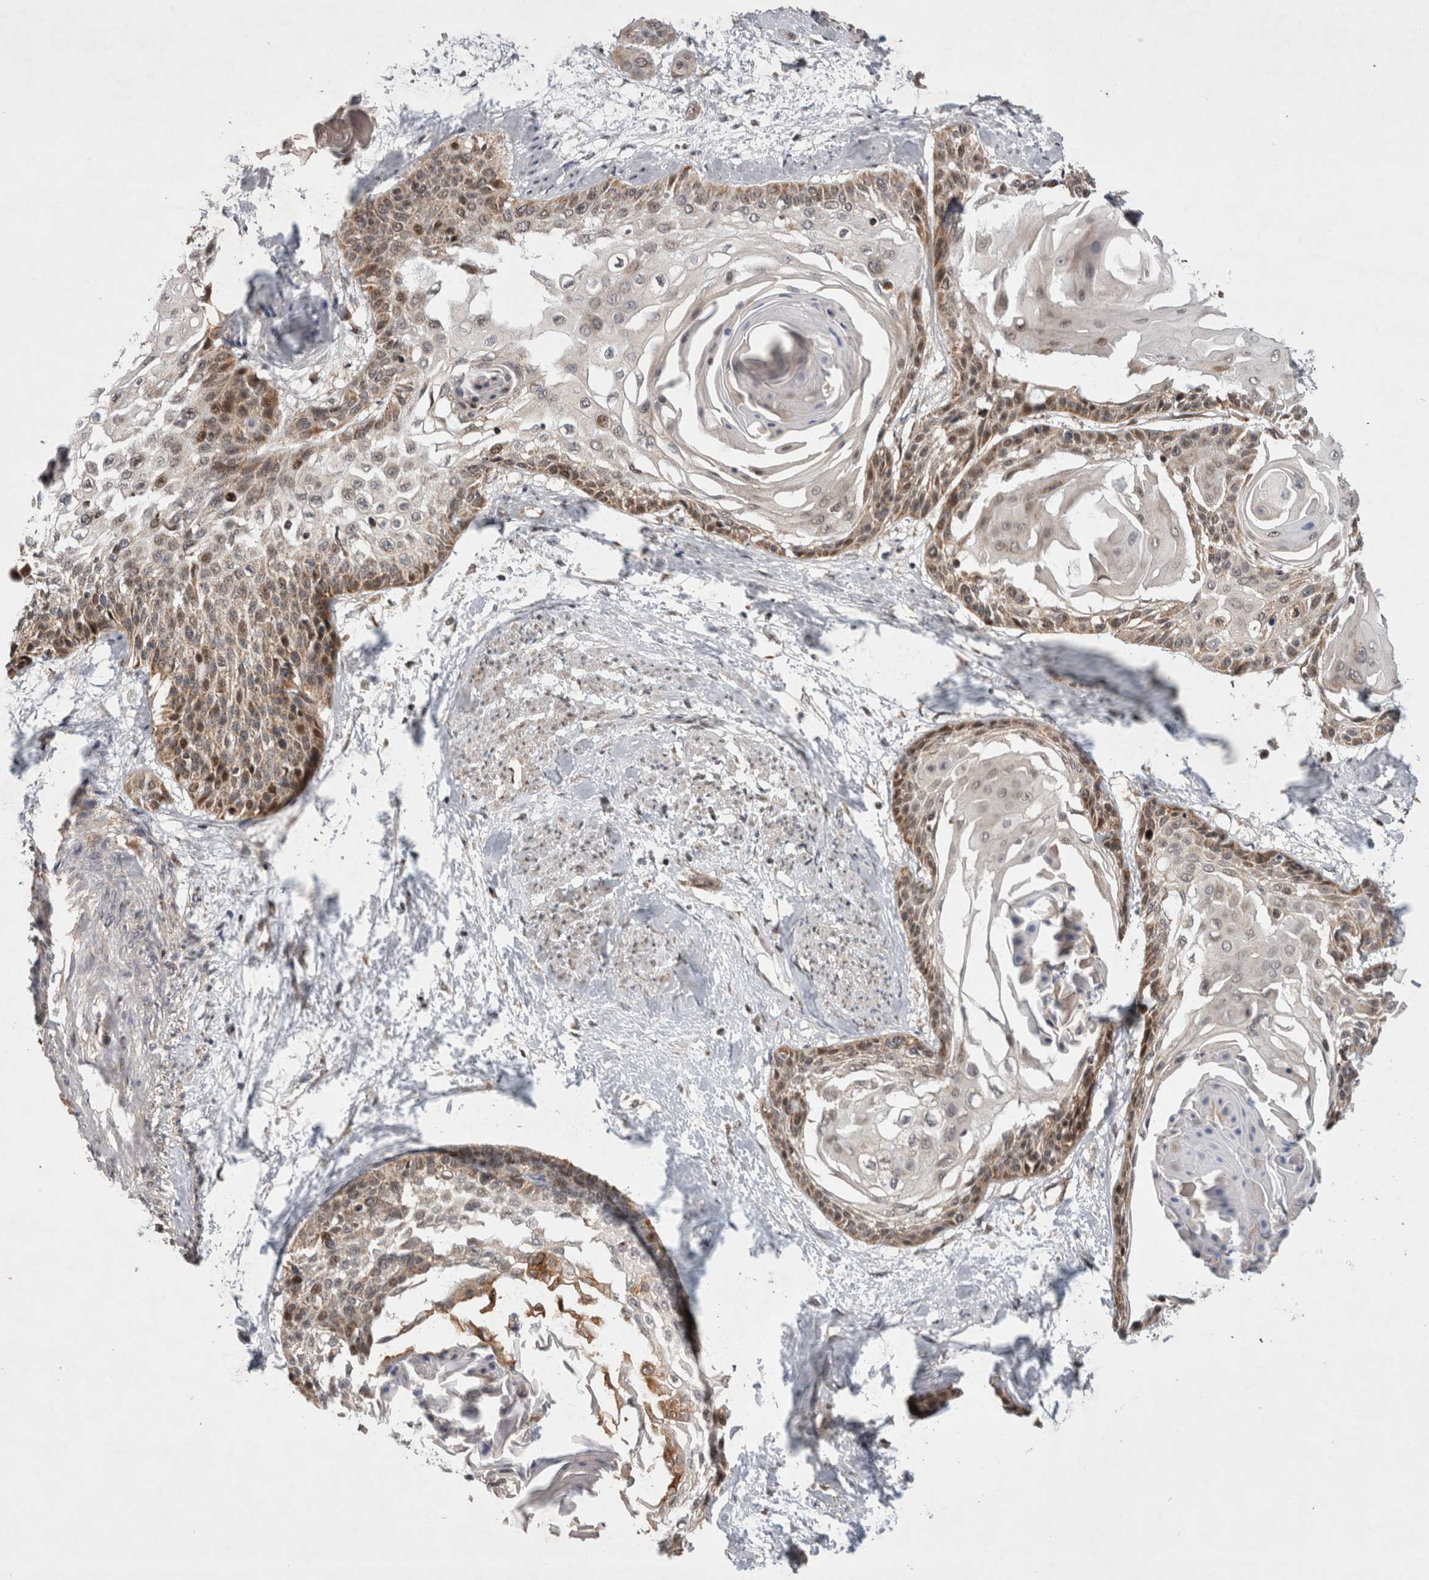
{"staining": {"intensity": "moderate", "quantity": ">75%", "location": "cytoplasmic/membranous,nuclear"}, "tissue": "cervical cancer", "cell_type": "Tumor cells", "image_type": "cancer", "snomed": [{"axis": "morphology", "description": "Squamous cell carcinoma, NOS"}, {"axis": "topography", "description": "Cervix"}], "caption": "Protein analysis of cervical squamous cell carcinoma tissue demonstrates moderate cytoplasmic/membranous and nuclear positivity in approximately >75% of tumor cells.", "gene": "MRPL37", "patient": {"sex": "female", "age": 57}}